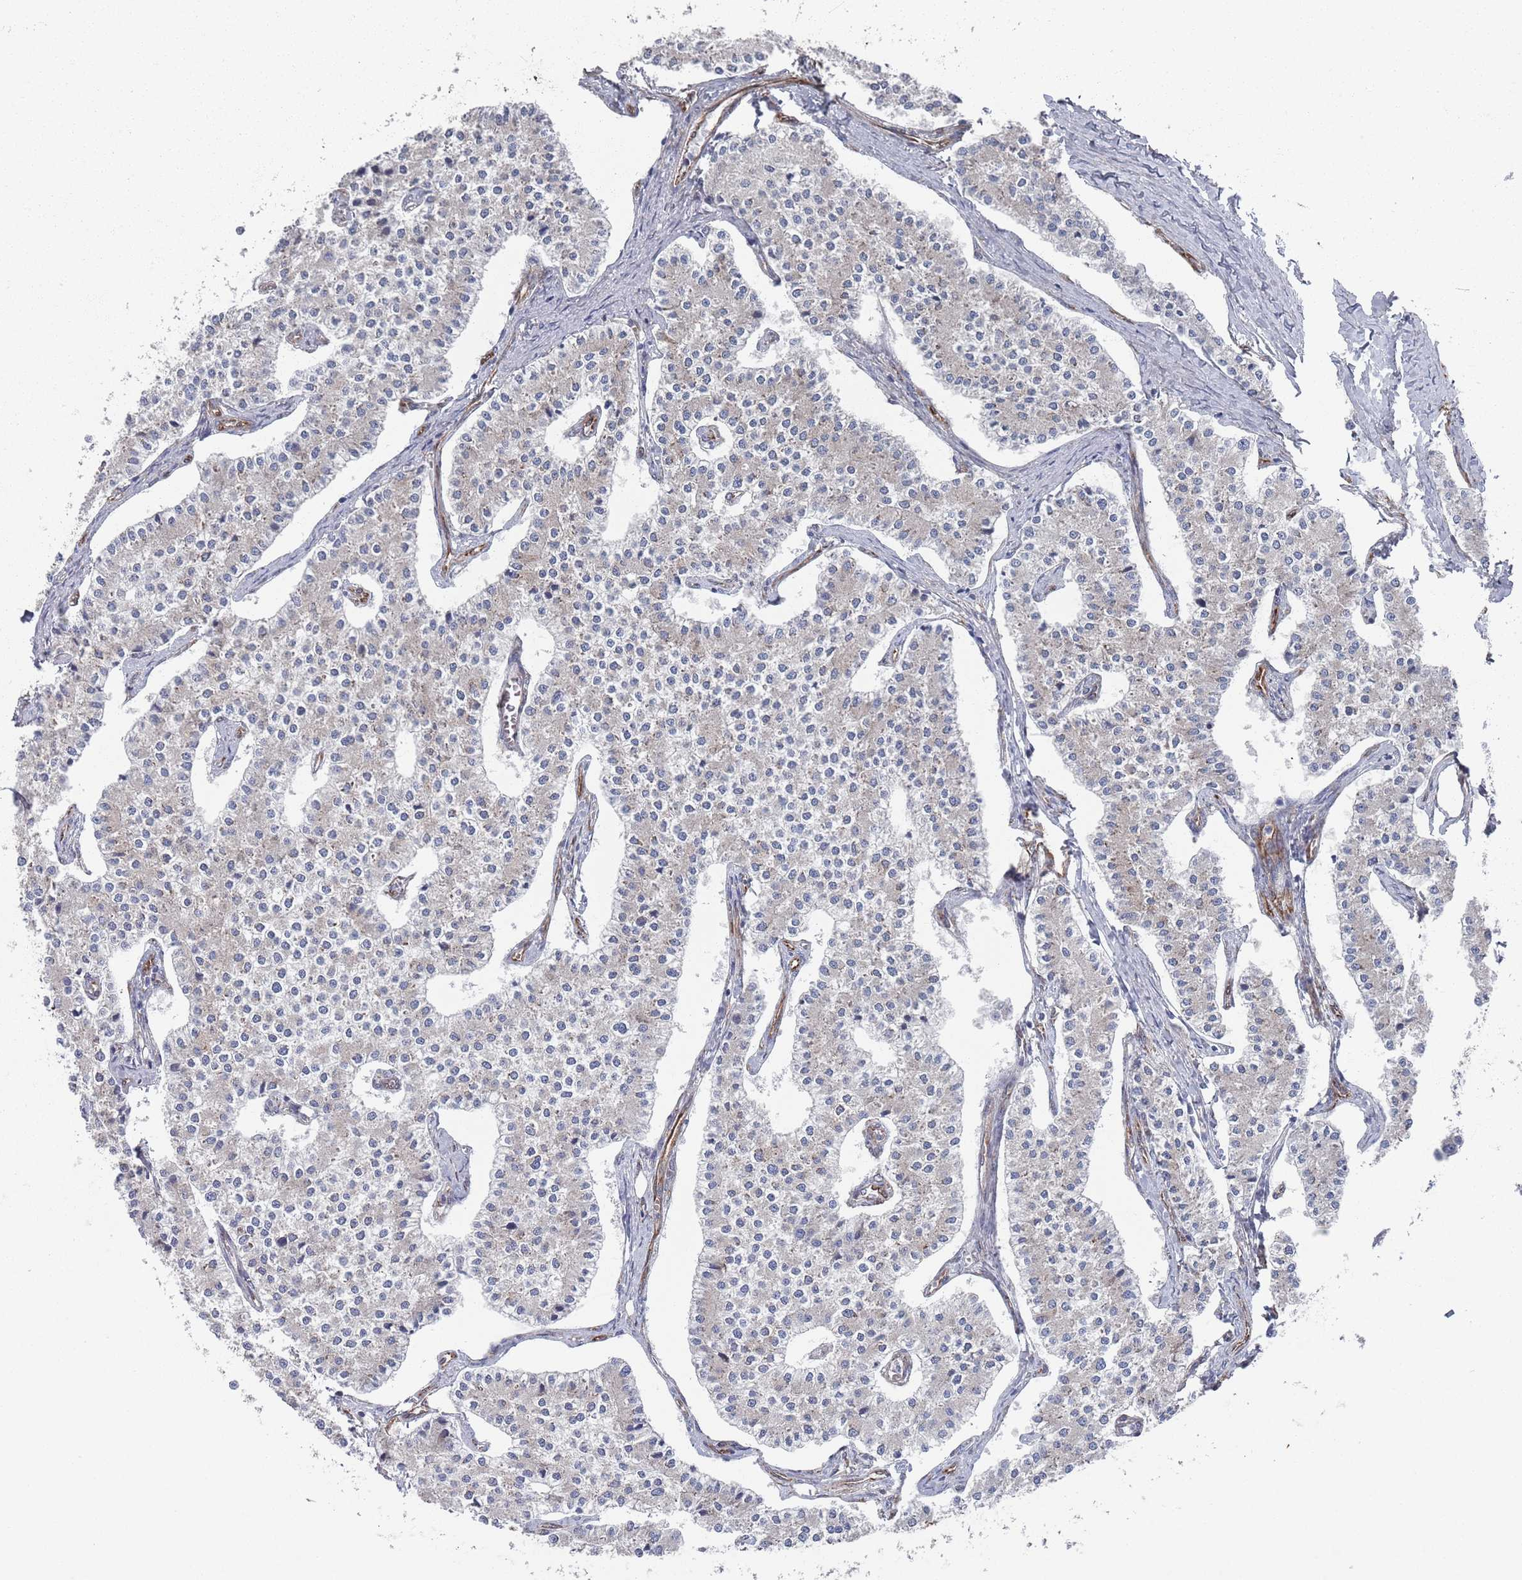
{"staining": {"intensity": "negative", "quantity": "none", "location": "none"}, "tissue": "carcinoid", "cell_type": "Tumor cells", "image_type": "cancer", "snomed": [{"axis": "morphology", "description": "Carcinoid, malignant, NOS"}, {"axis": "topography", "description": "Colon"}], "caption": "Immunohistochemistry image of human carcinoid stained for a protein (brown), which shows no expression in tumor cells.", "gene": "CCDC106", "patient": {"sex": "female", "age": 52}}